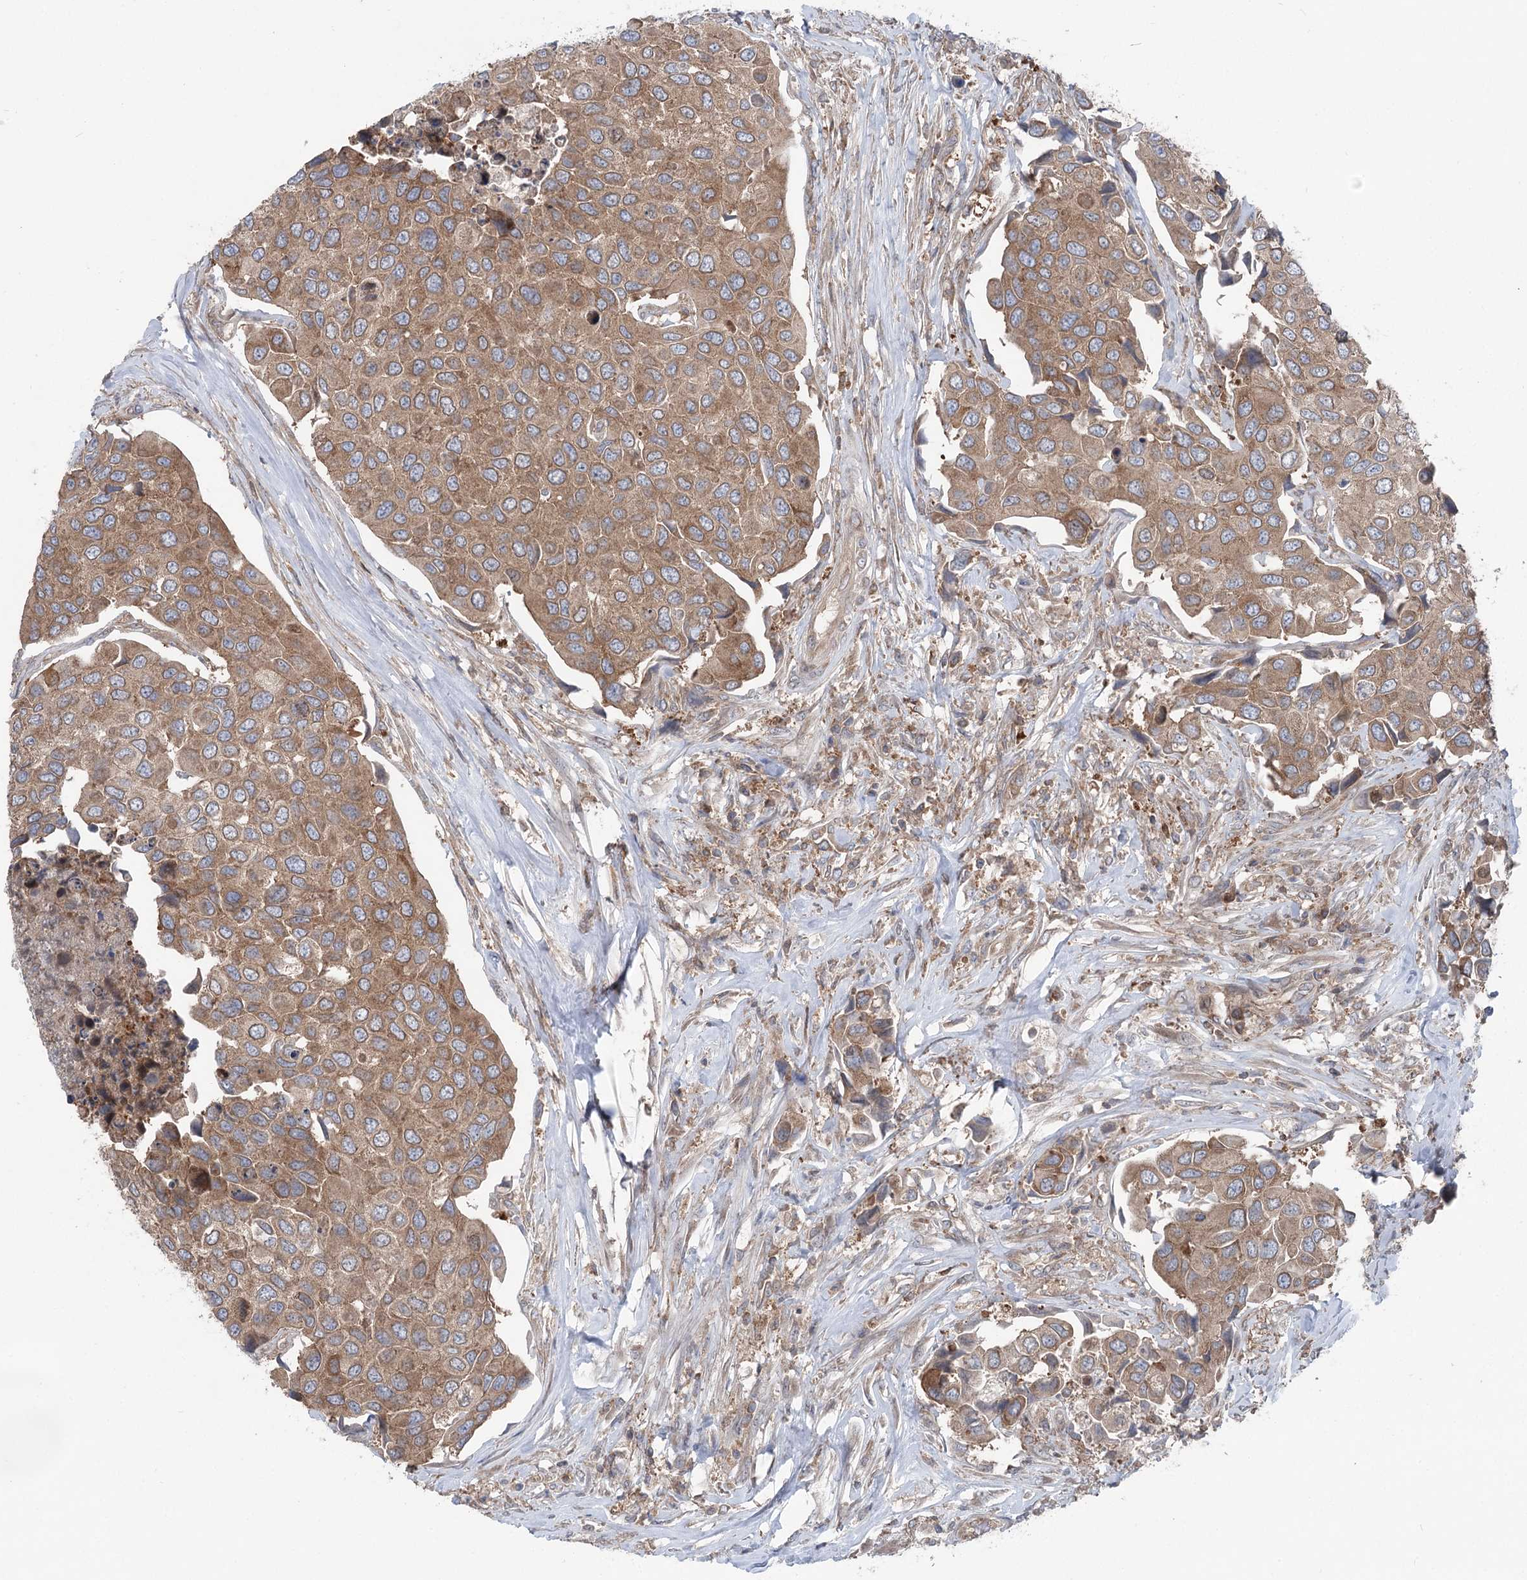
{"staining": {"intensity": "moderate", "quantity": ">75%", "location": "cytoplasmic/membranous"}, "tissue": "urothelial cancer", "cell_type": "Tumor cells", "image_type": "cancer", "snomed": [{"axis": "morphology", "description": "Urothelial carcinoma, High grade"}, {"axis": "topography", "description": "Urinary bladder"}], "caption": "Immunohistochemistry (IHC) histopathology image of urothelial carcinoma (high-grade) stained for a protein (brown), which displays medium levels of moderate cytoplasmic/membranous expression in about >75% of tumor cells.", "gene": "PPP1R21", "patient": {"sex": "male", "age": 74}}